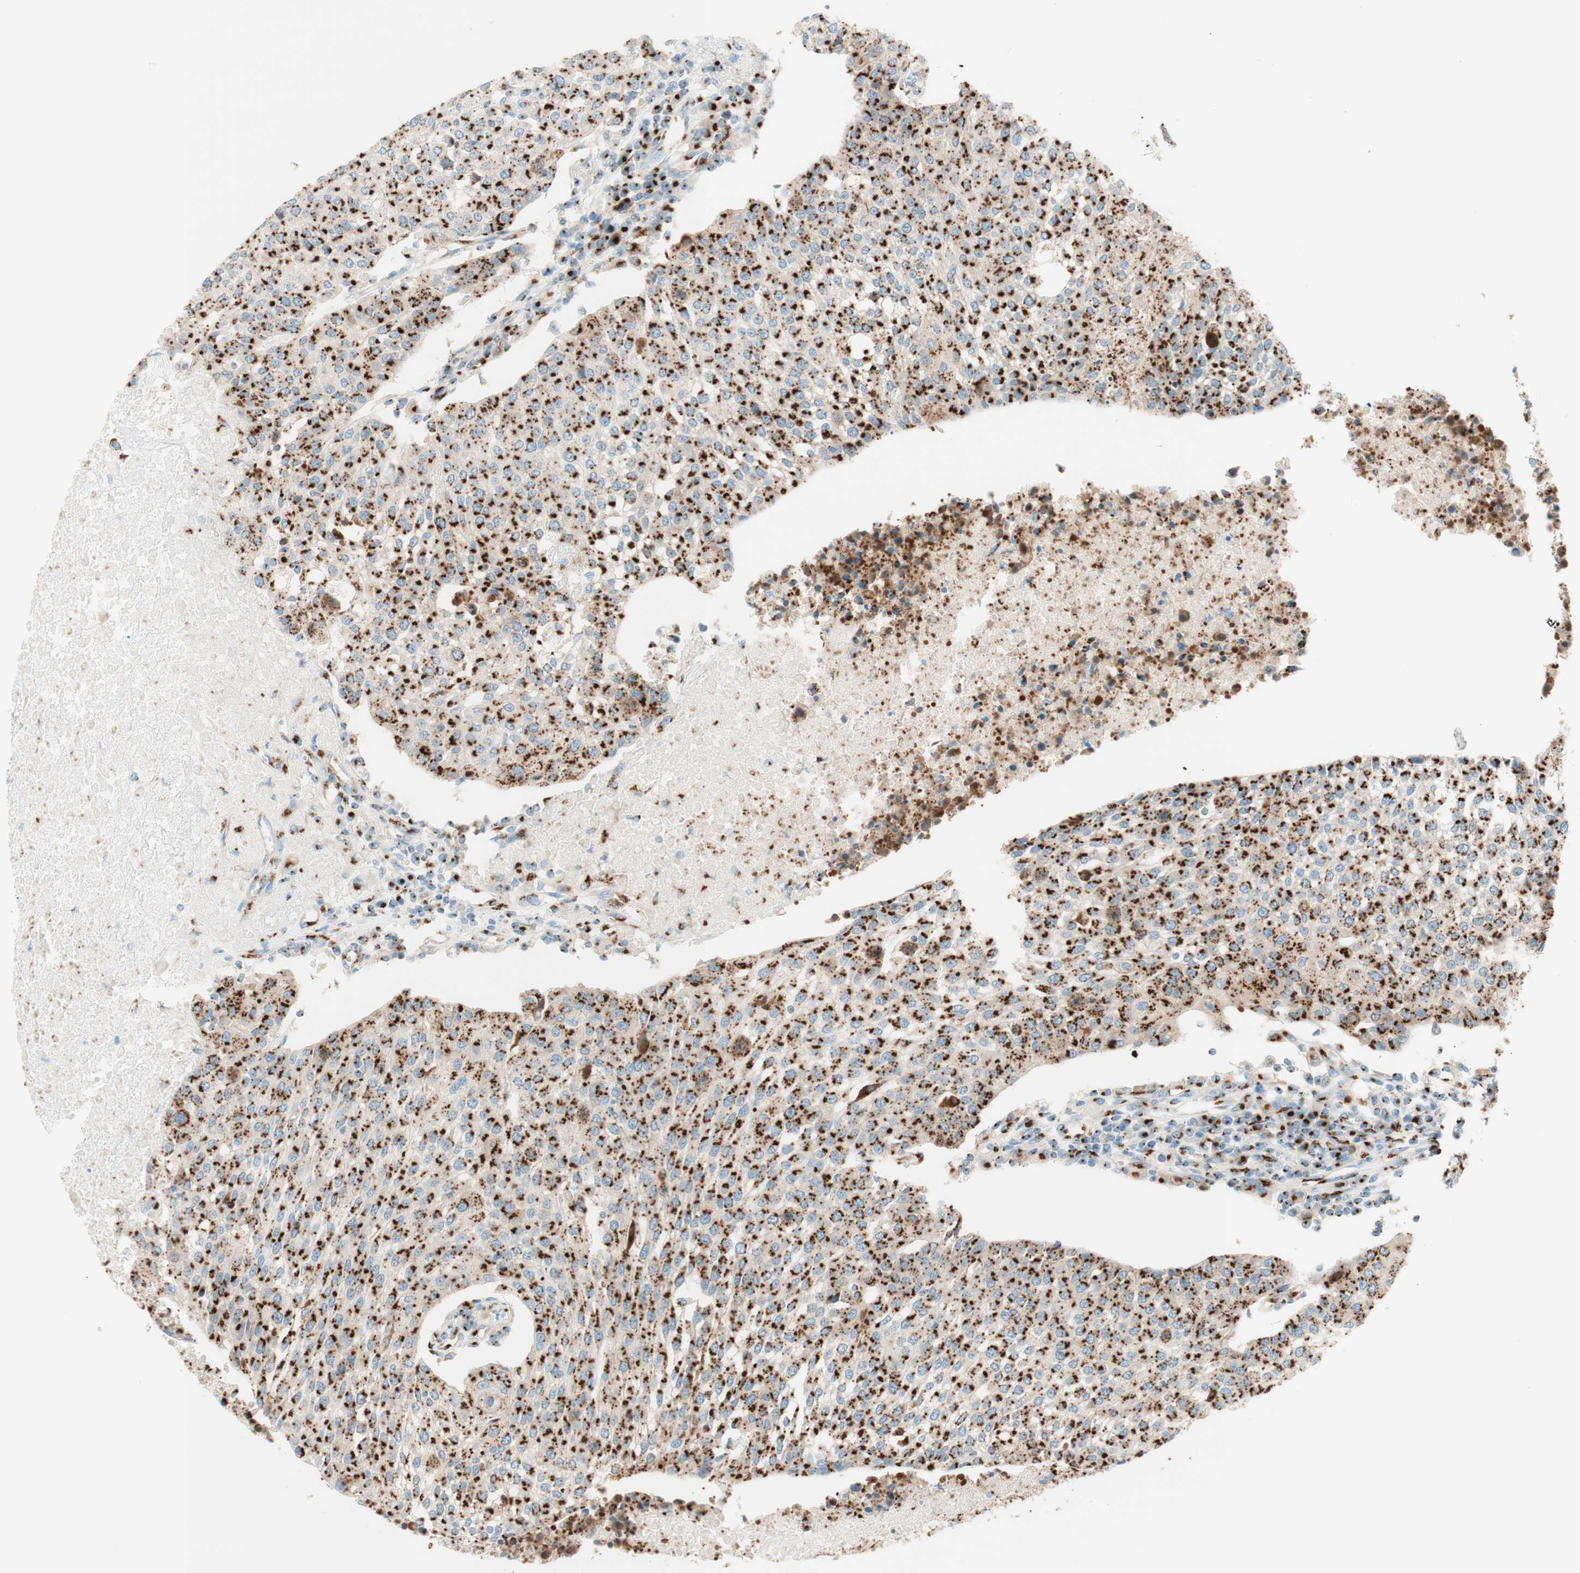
{"staining": {"intensity": "strong", "quantity": ">75%", "location": "cytoplasmic/membranous"}, "tissue": "urothelial cancer", "cell_type": "Tumor cells", "image_type": "cancer", "snomed": [{"axis": "morphology", "description": "Urothelial carcinoma, High grade"}, {"axis": "topography", "description": "Urinary bladder"}], "caption": "A micrograph of urothelial cancer stained for a protein exhibits strong cytoplasmic/membranous brown staining in tumor cells.", "gene": "GOLGB1", "patient": {"sex": "female", "age": 85}}